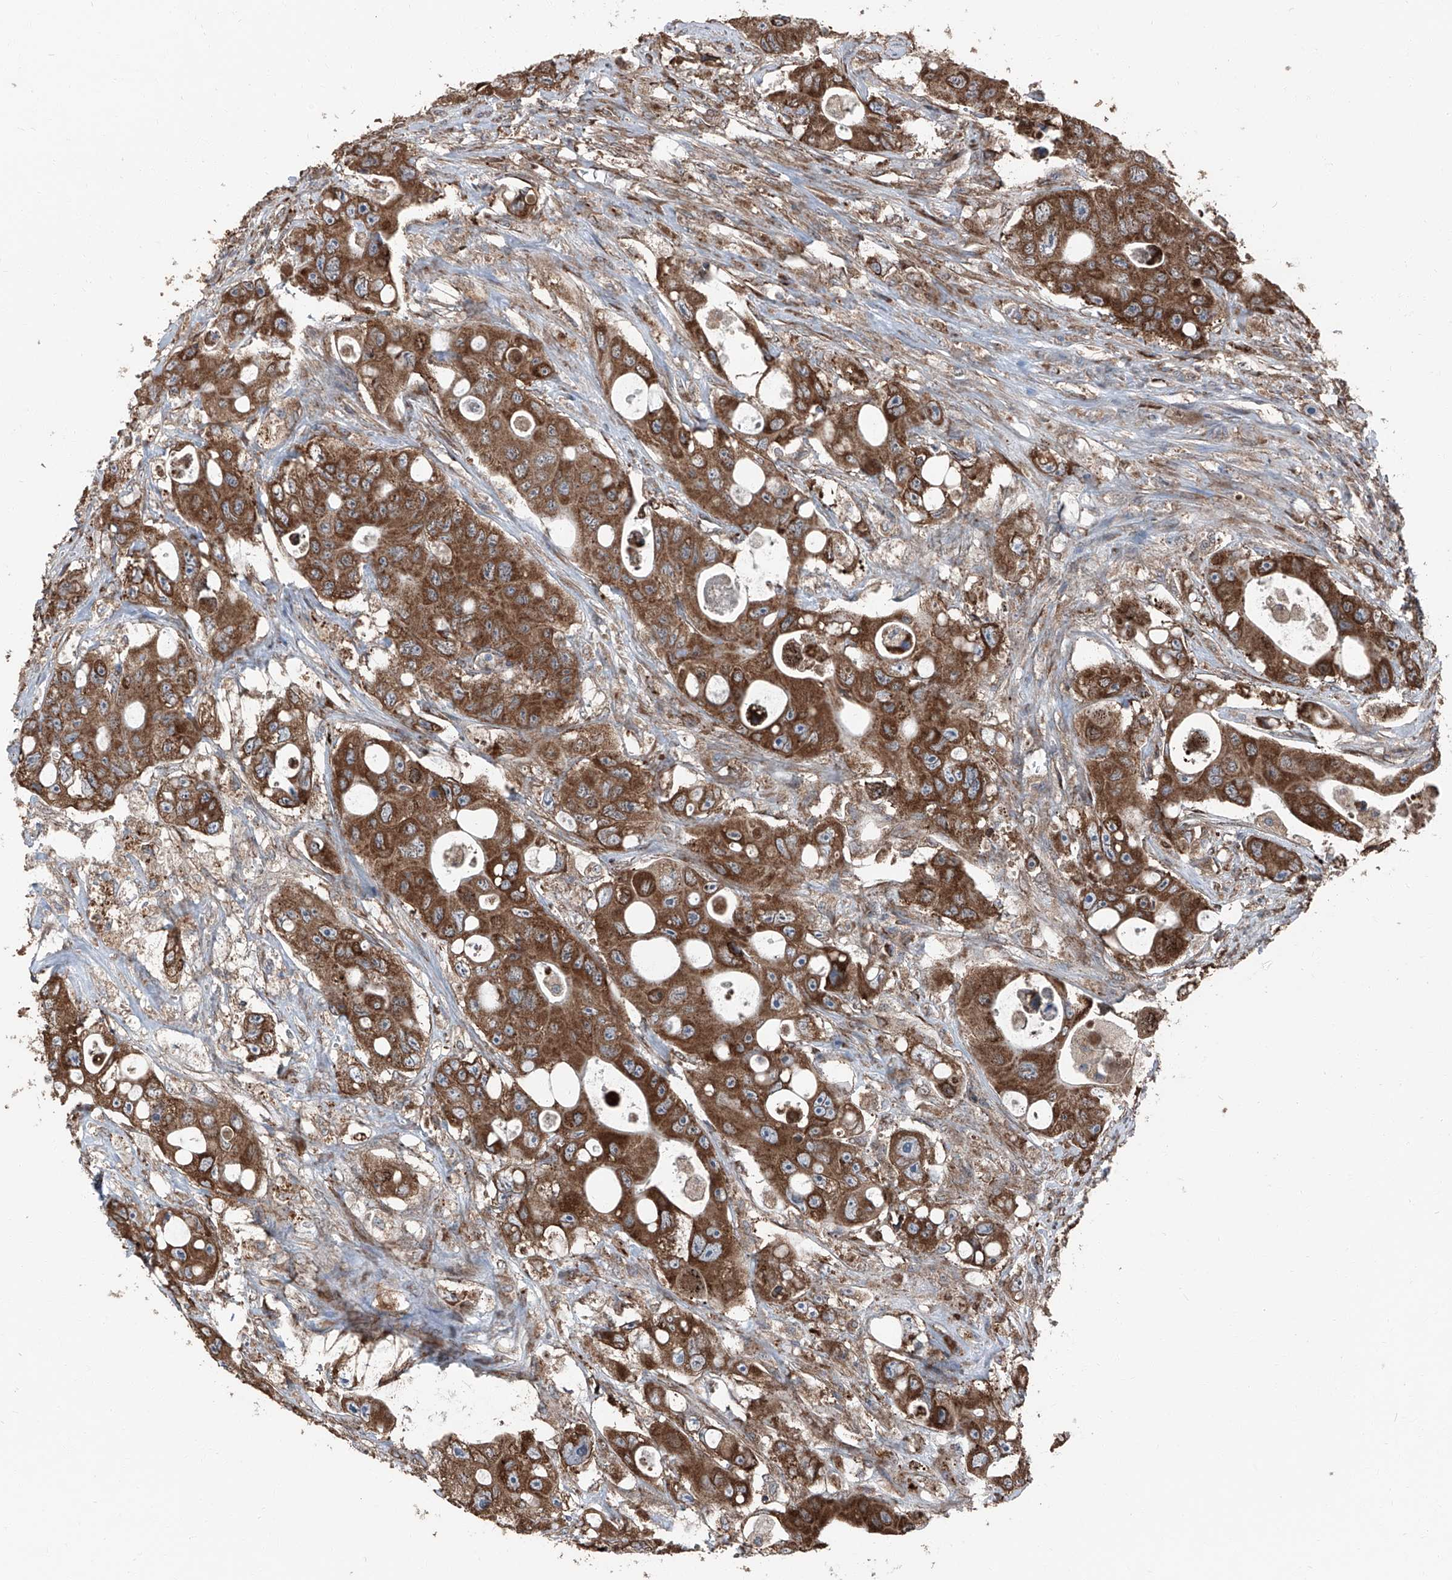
{"staining": {"intensity": "strong", "quantity": ">75%", "location": "cytoplasmic/membranous"}, "tissue": "colorectal cancer", "cell_type": "Tumor cells", "image_type": "cancer", "snomed": [{"axis": "morphology", "description": "Adenocarcinoma, NOS"}, {"axis": "topography", "description": "Colon"}], "caption": "Adenocarcinoma (colorectal) stained with DAB immunohistochemistry demonstrates high levels of strong cytoplasmic/membranous positivity in about >75% of tumor cells. The staining is performed using DAB (3,3'-diaminobenzidine) brown chromogen to label protein expression. The nuclei are counter-stained blue using hematoxylin.", "gene": "LIMK1", "patient": {"sex": "female", "age": 46}}